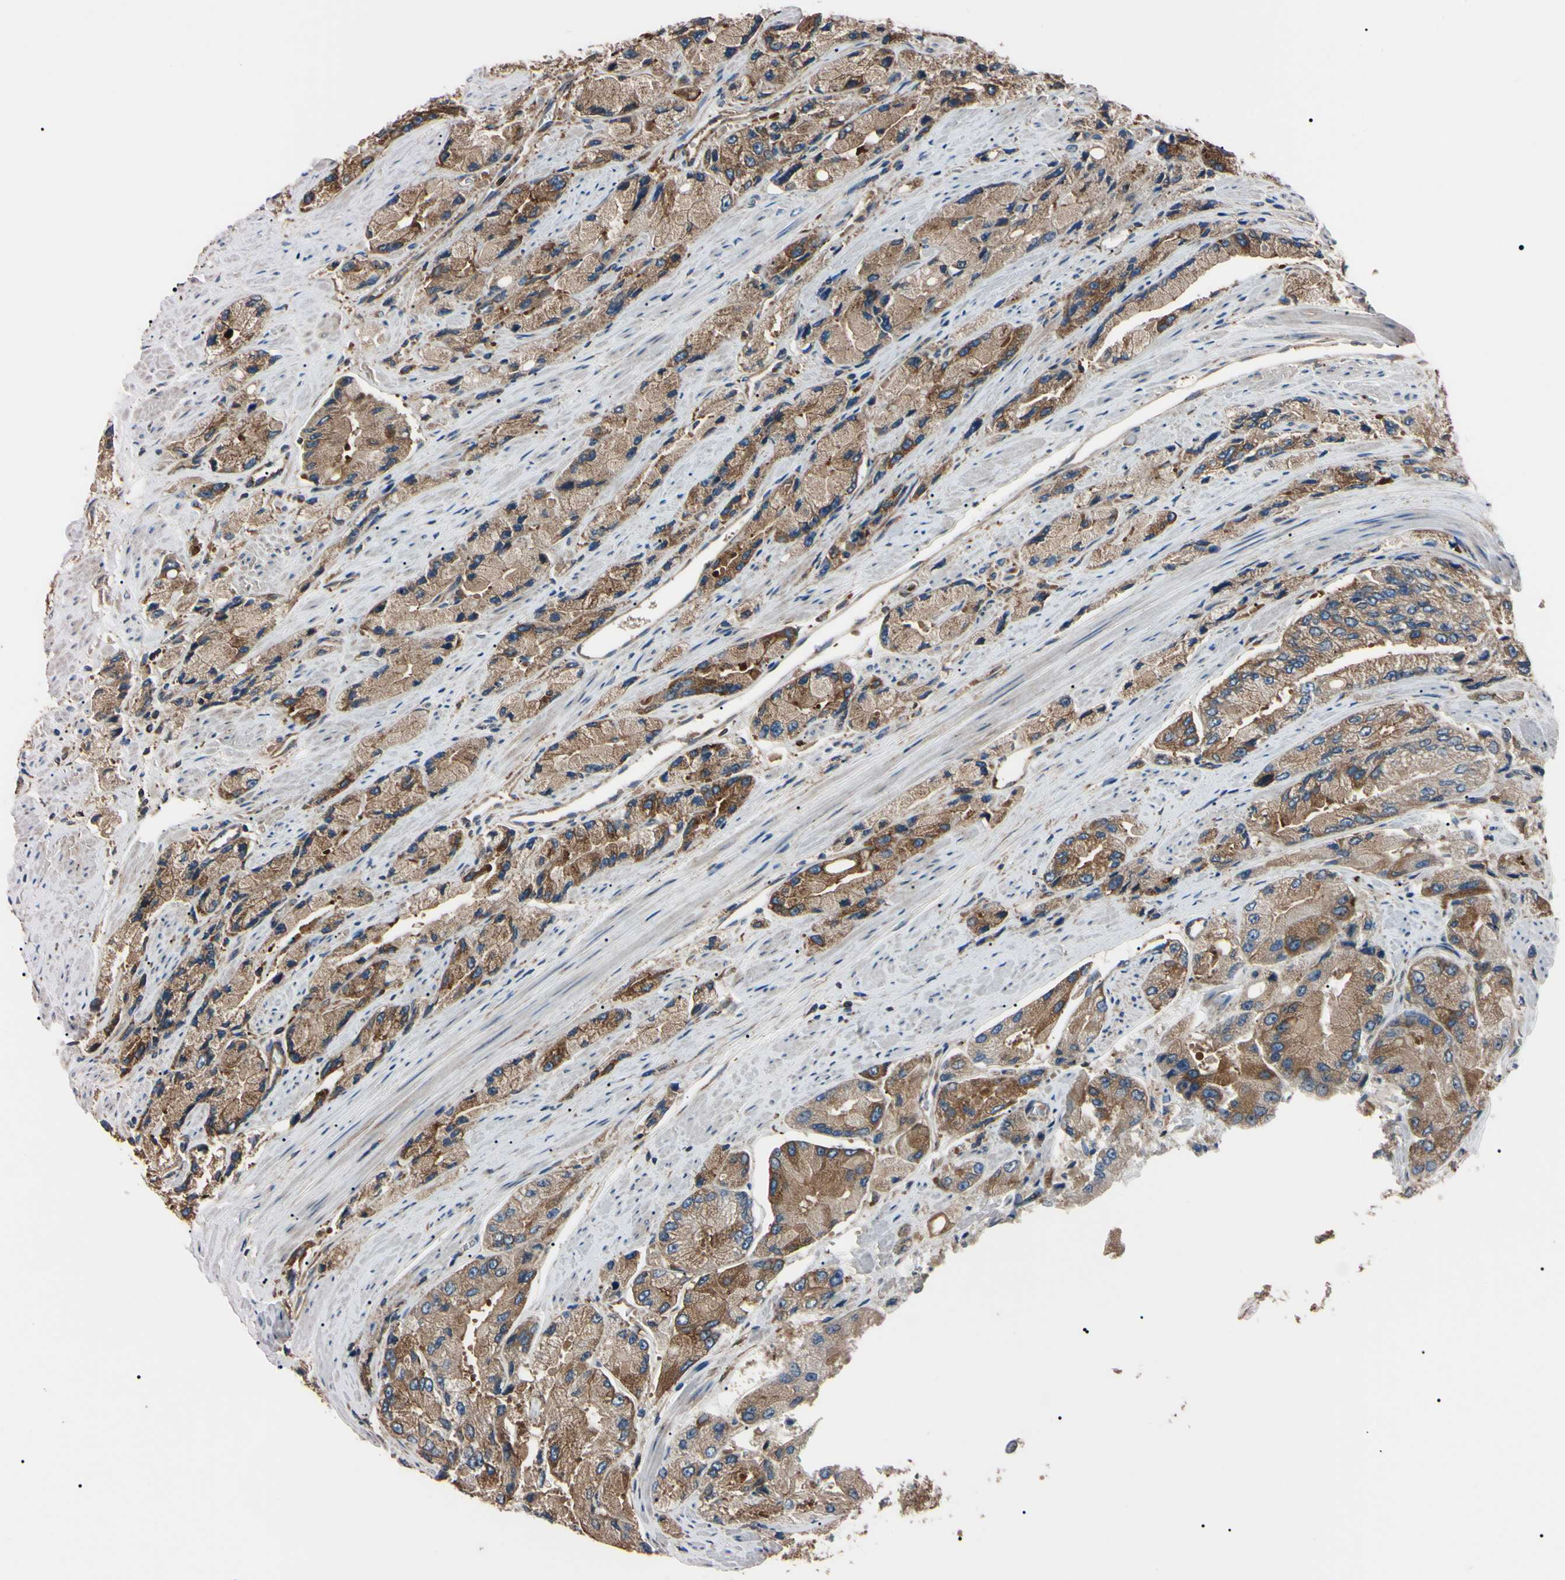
{"staining": {"intensity": "moderate", "quantity": ">75%", "location": "cytoplasmic/membranous"}, "tissue": "prostate cancer", "cell_type": "Tumor cells", "image_type": "cancer", "snomed": [{"axis": "morphology", "description": "Adenocarcinoma, High grade"}, {"axis": "topography", "description": "Prostate"}], "caption": "This histopathology image displays prostate adenocarcinoma (high-grade) stained with immunohistochemistry (IHC) to label a protein in brown. The cytoplasmic/membranous of tumor cells show moderate positivity for the protein. Nuclei are counter-stained blue.", "gene": "PRKACA", "patient": {"sex": "male", "age": 58}}